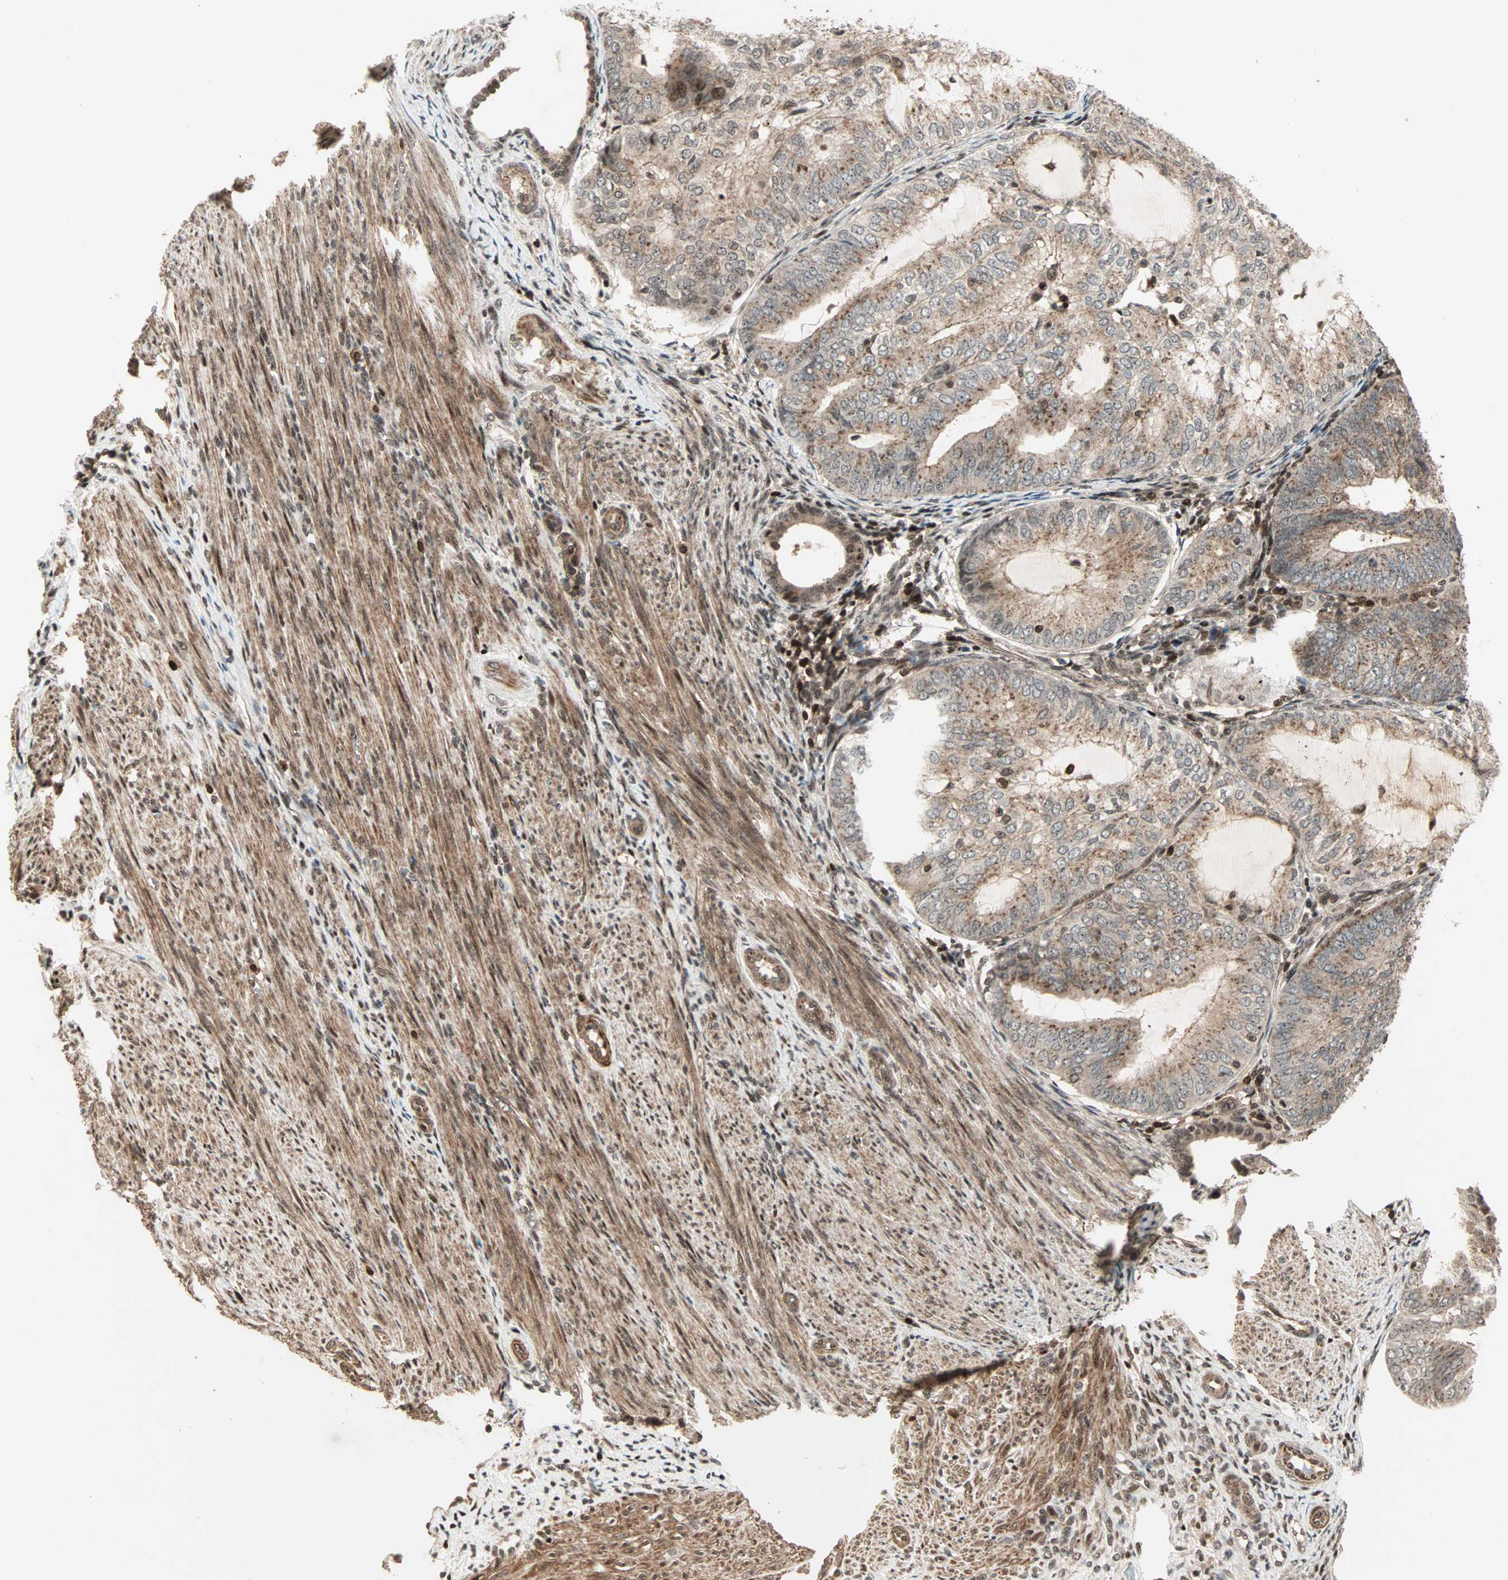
{"staining": {"intensity": "moderate", "quantity": ">75%", "location": "cytoplasmic/membranous,nuclear"}, "tissue": "endometrial cancer", "cell_type": "Tumor cells", "image_type": "cancer", "snomed": [{"axis": "morphology", "description": "Adenocarcinoma, NOS"}, {"axis": "topography", "description": "Endometrium"}], "caption": "Endometrial adenocarcinoma stained with IHC shows moderate cytoplasmic/membranous and nuclear positivity in approximately >75% of tumor cells.", "gene": "ZBED9", "patient": {"sex": "female", "age": 81}}